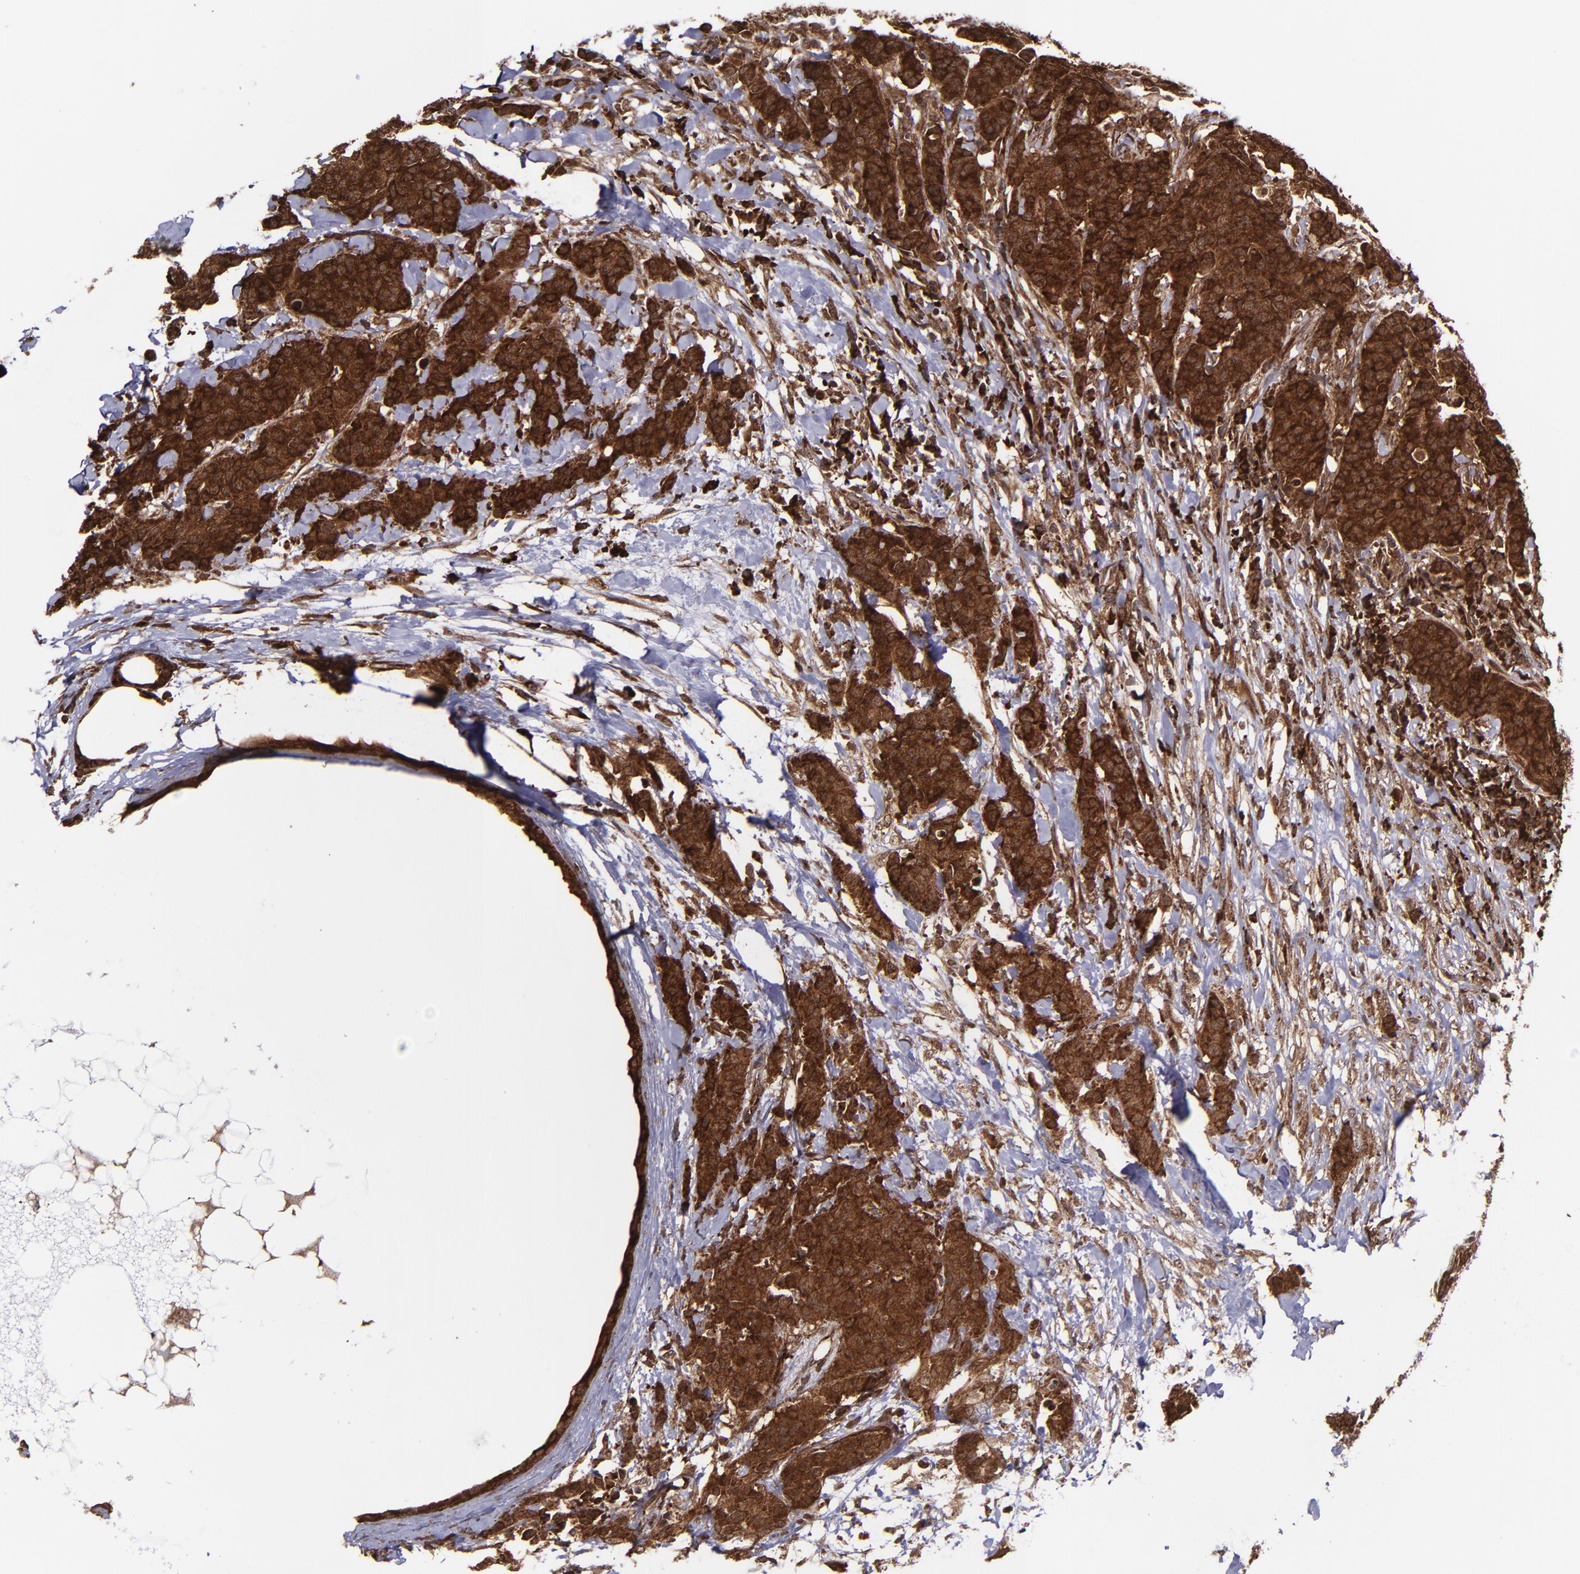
{"staining": {"intensity": "strong", "quantity": ">75%", "location": "cytoplasmic/membranous,nuclear"}, "tissue": "breast cancer", "cell_type": "Tumor cells", "image_type": "cancer", "snomed": [{"axis": "morphology", "description": "Duct carcinoma"}, {"axis": "topography", "description": "Breast"}], "caption": "IHC (DAB) staining of breast cancer (infiltrating ductal carcinoma) exhibits strong cytoplasmic/membranous and nuclear protein expression in approximately >75% of tumor cells.", "gene": "EIF4ENIF1", "patient": {"sex": "female", "age": 40}}